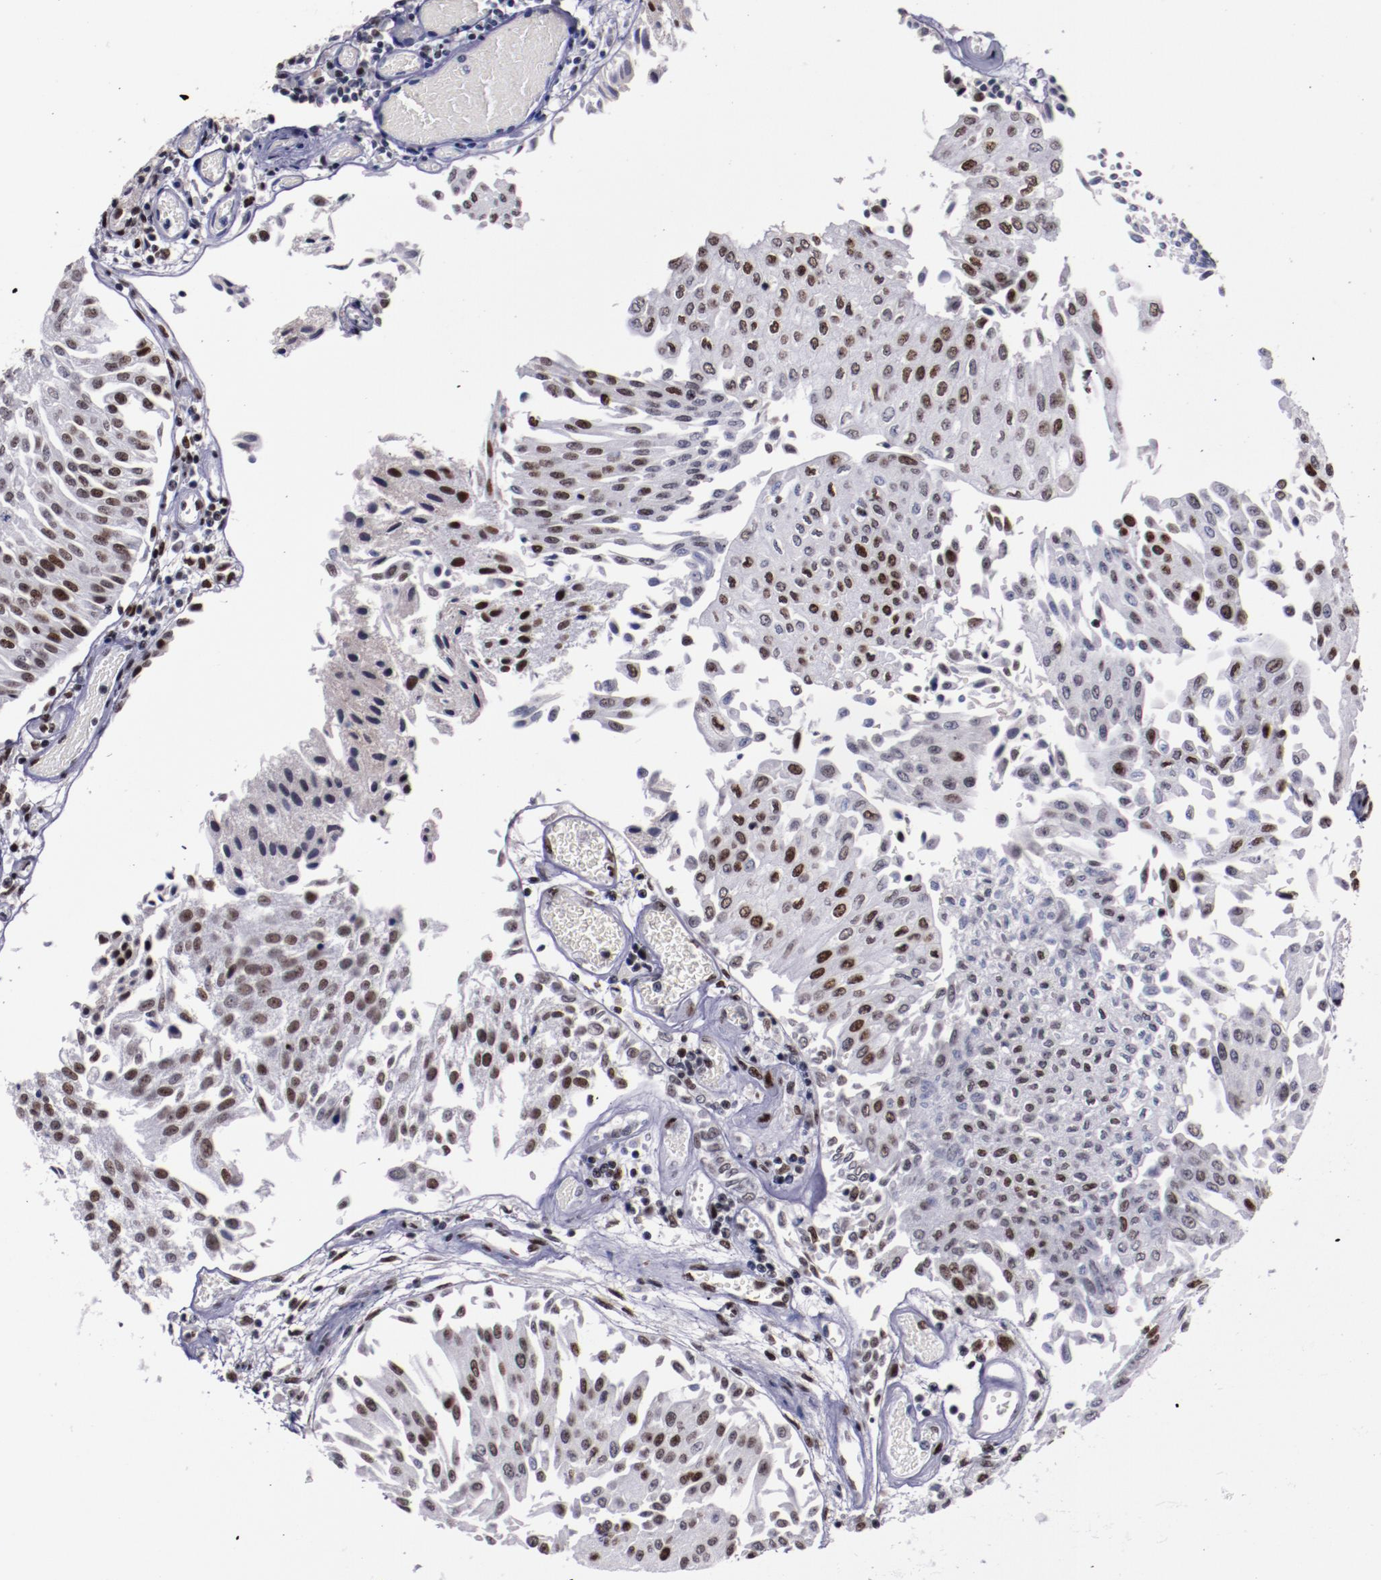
{"staining": {"intensity": "moderate", "quantity": "25%-75%", "location": "nuclear"}, "tissue": "urothelial cancer", "cell_type": "Tumor cells", "image_type": "cancer", "snomed": [{"axis": "morphology", "description": "Urothelial carcinoma, Low grade"}, {"axis": "topography", "description": "Urinary bladder"}], "caption": "Urothelial carcinoma (low-grade) was stained to show a protein in brown. There is medium levels of moderate nuclear expression in approximately 25%-75% of tumor cells. (DAB (3,3'-diaminobenzidine) = brown stain, brightfield microscopy at high magnification).", "gene": "PPP4R3A", "patient": {"sex": "male", "age": 86}}